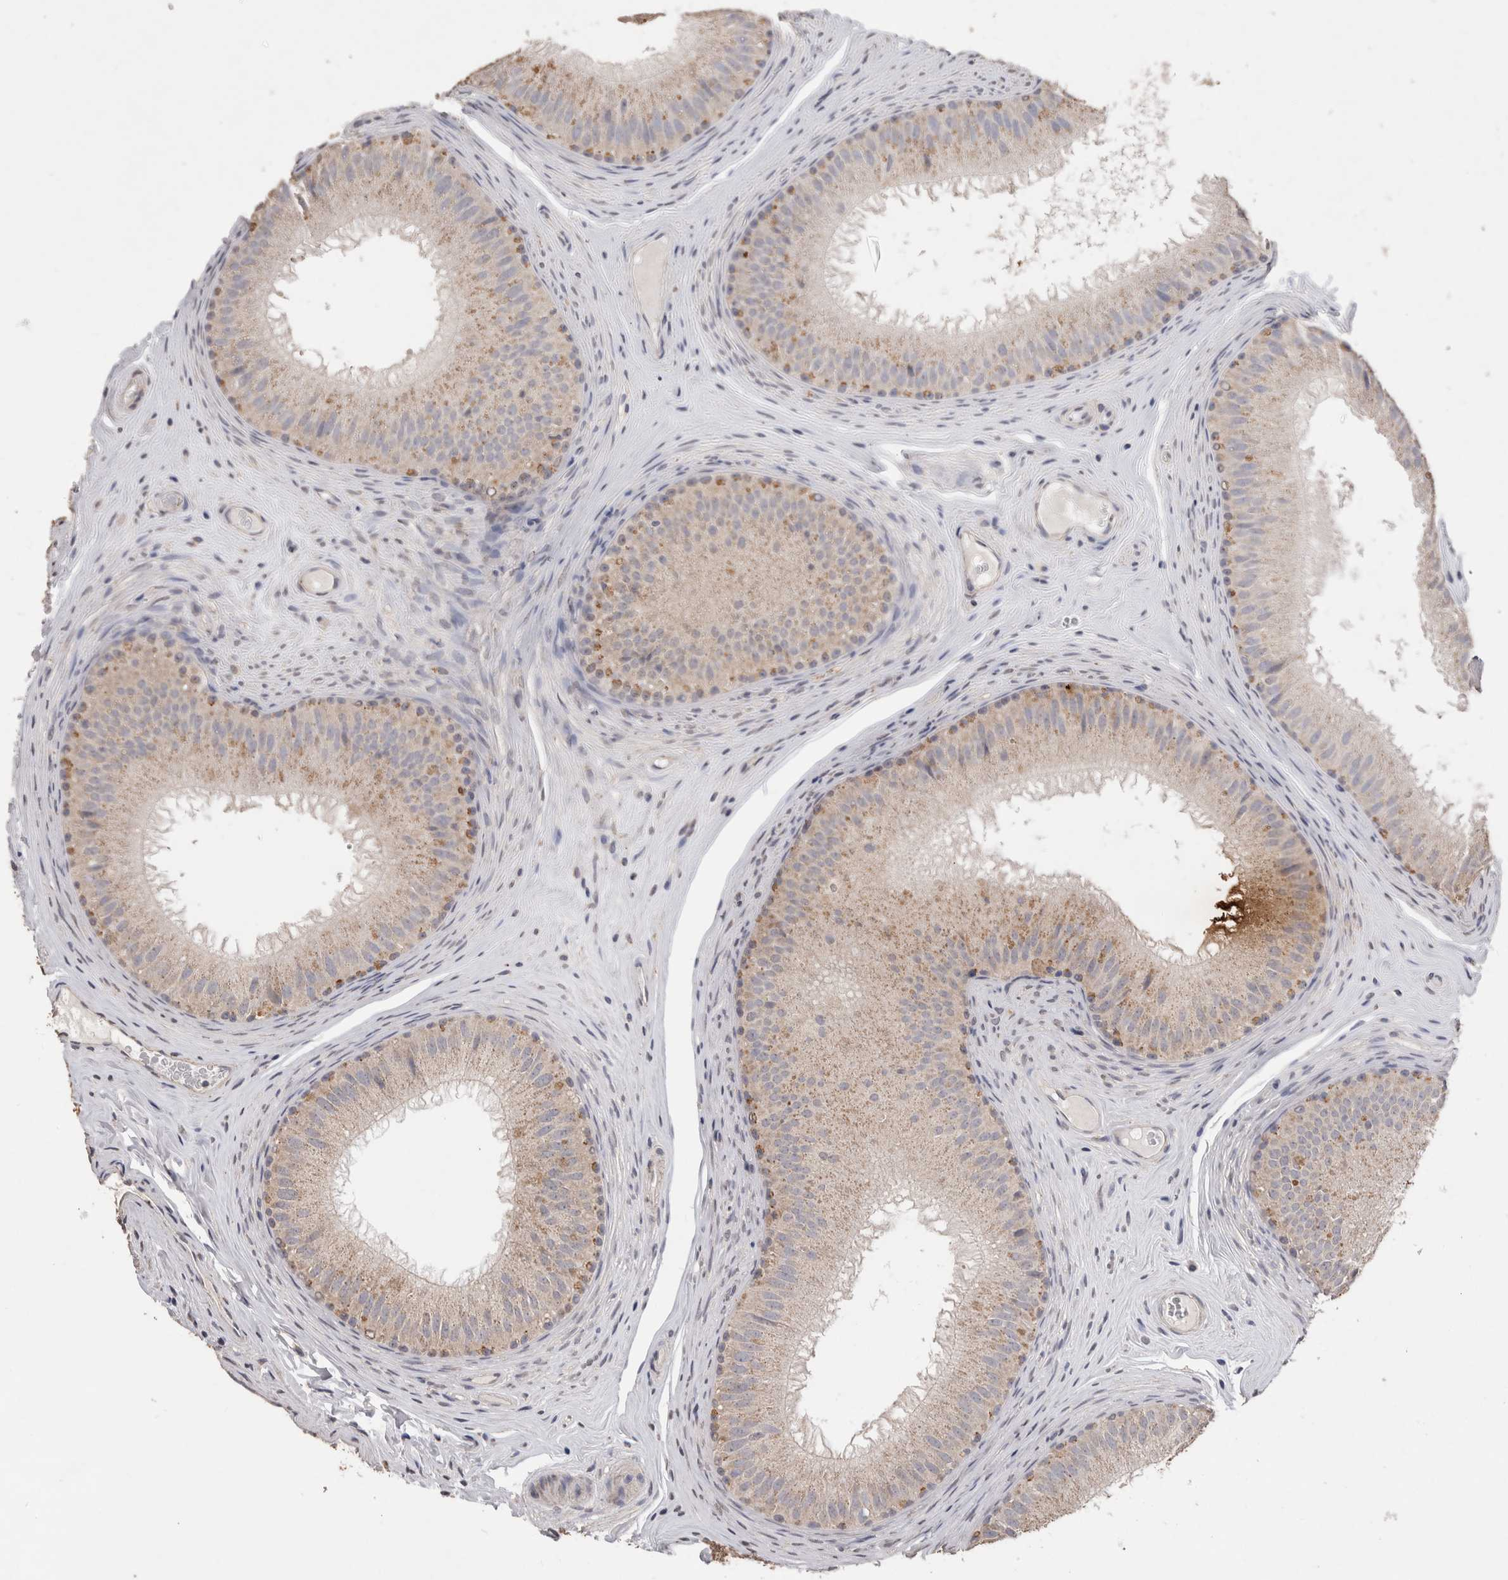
{"staining": {"intensity": "weak", "quantity": ">75%", "location": "cytoplasmic/membranous"}, "tissue": "epididymis", "cell_type": "Glandular cells", "image_type": "normal", "snomed": [{"axis": "morphology", "description": "Normal tissue, NOS"}, {"axis": "topography", "description": "Epididymis"}], "caption": "Epididymis stained for a protein exhibits weak cytoplasmic/membranous positivity in glandular cells. (DAB IHC with brightfield microscopy, high magnification).", "gene": "CDH6", "patient": {"sex": "male", "age": 32}}